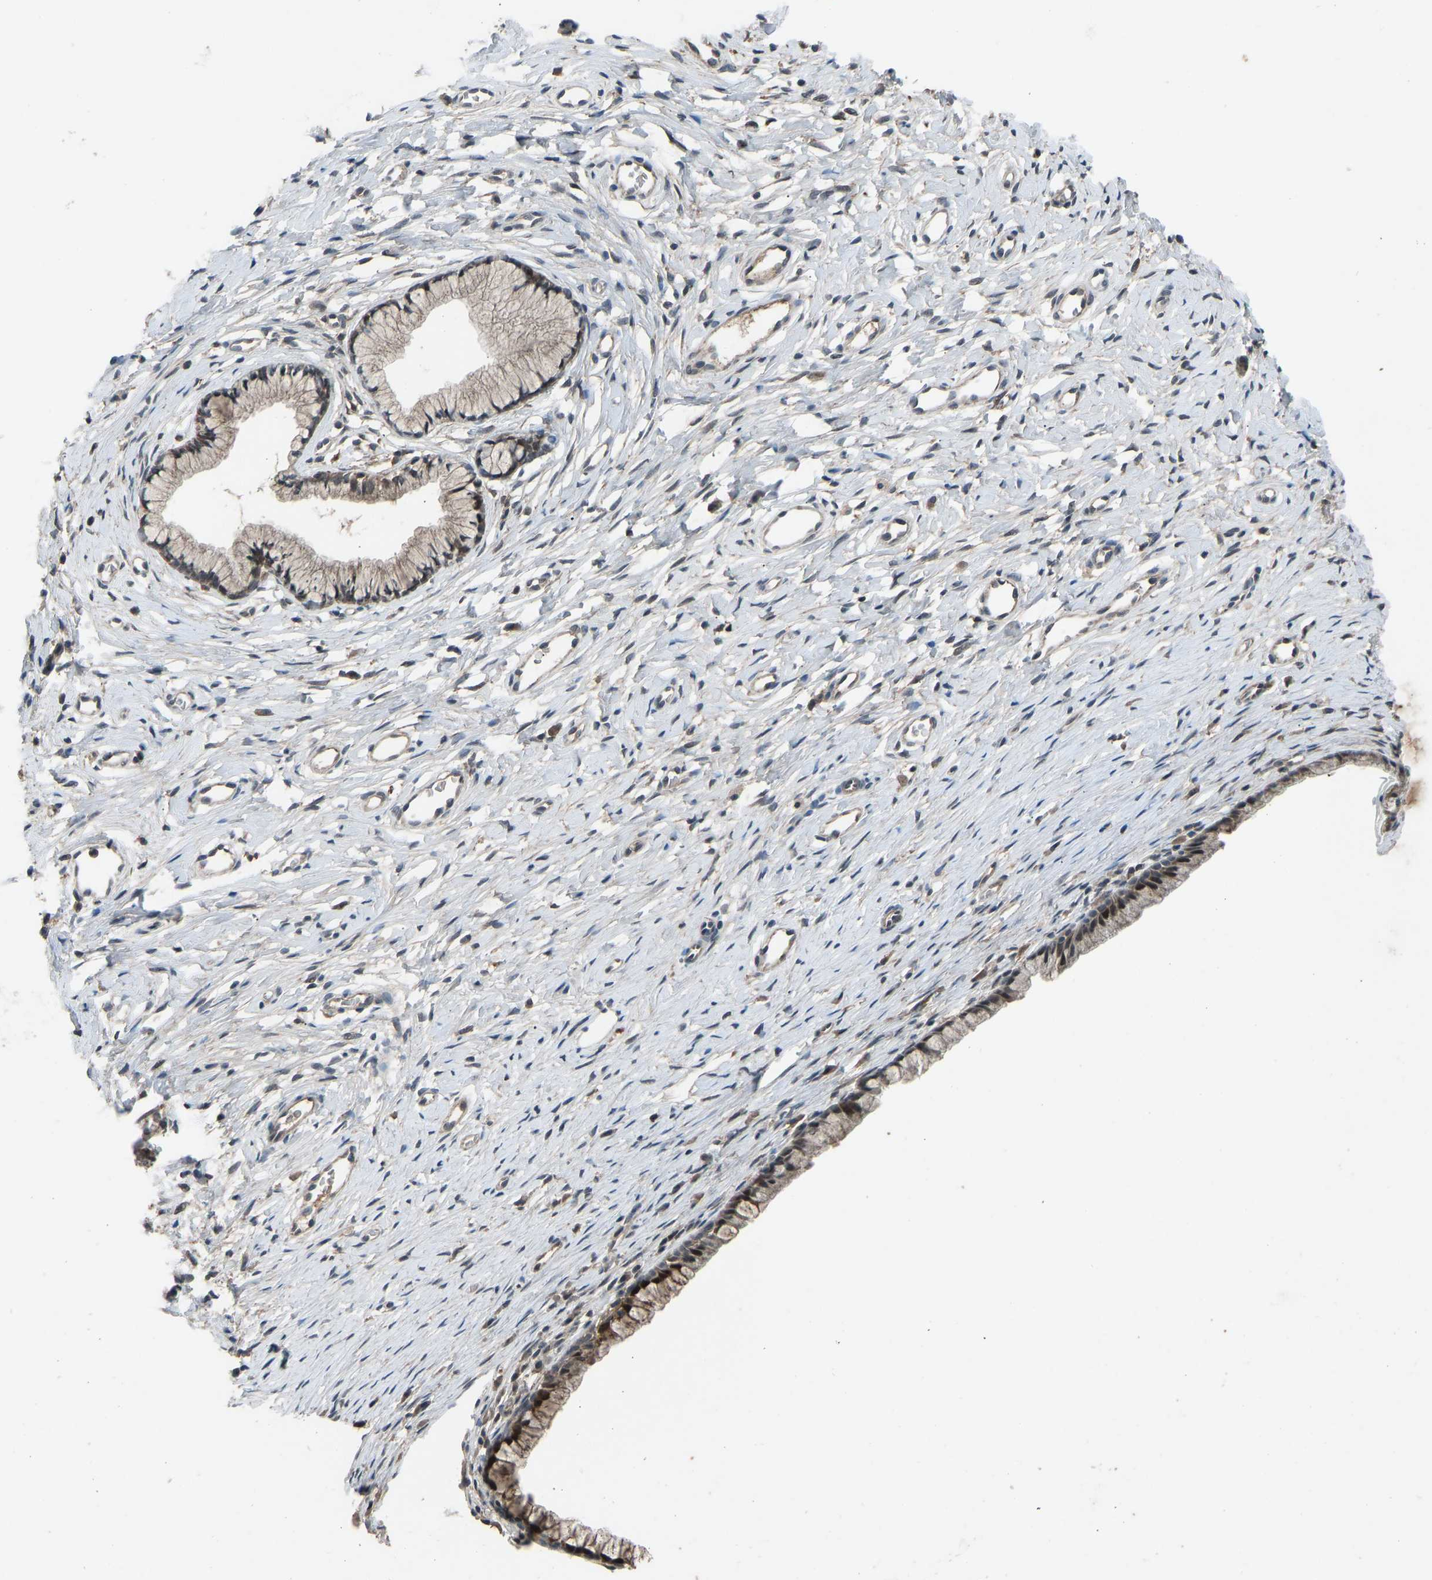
{"staining": {"intensity": "moderate", "quantity": ">75%", "location": "cytoplasmic/membranous,nuclear"}, "tissue": "cervix", "cell_type": "Glandular cells", "image_type": "normal", "snomed": [{"axis": "morphology", "description": "Normal tissue, NOS"}, {"axis": "topography", "description": "Cervix"}], "caption": "High-magnification brightfield microscopy of benign cervix stained with DAB (brown) and counterstained with hematoxylin (blue). glandular cells exhibit moderate cytoplasmic/membranous,nuclear positivity is present in approximately>75% of cells. The staining is performed using DAB (3,3'-diaminobenzidine) brown chromogen to label protein expression. The nuclei are counter-stained blue using hematoxylin.", "gene": "SLC43A1", "patient": {"sex": "female", "age": 77}}